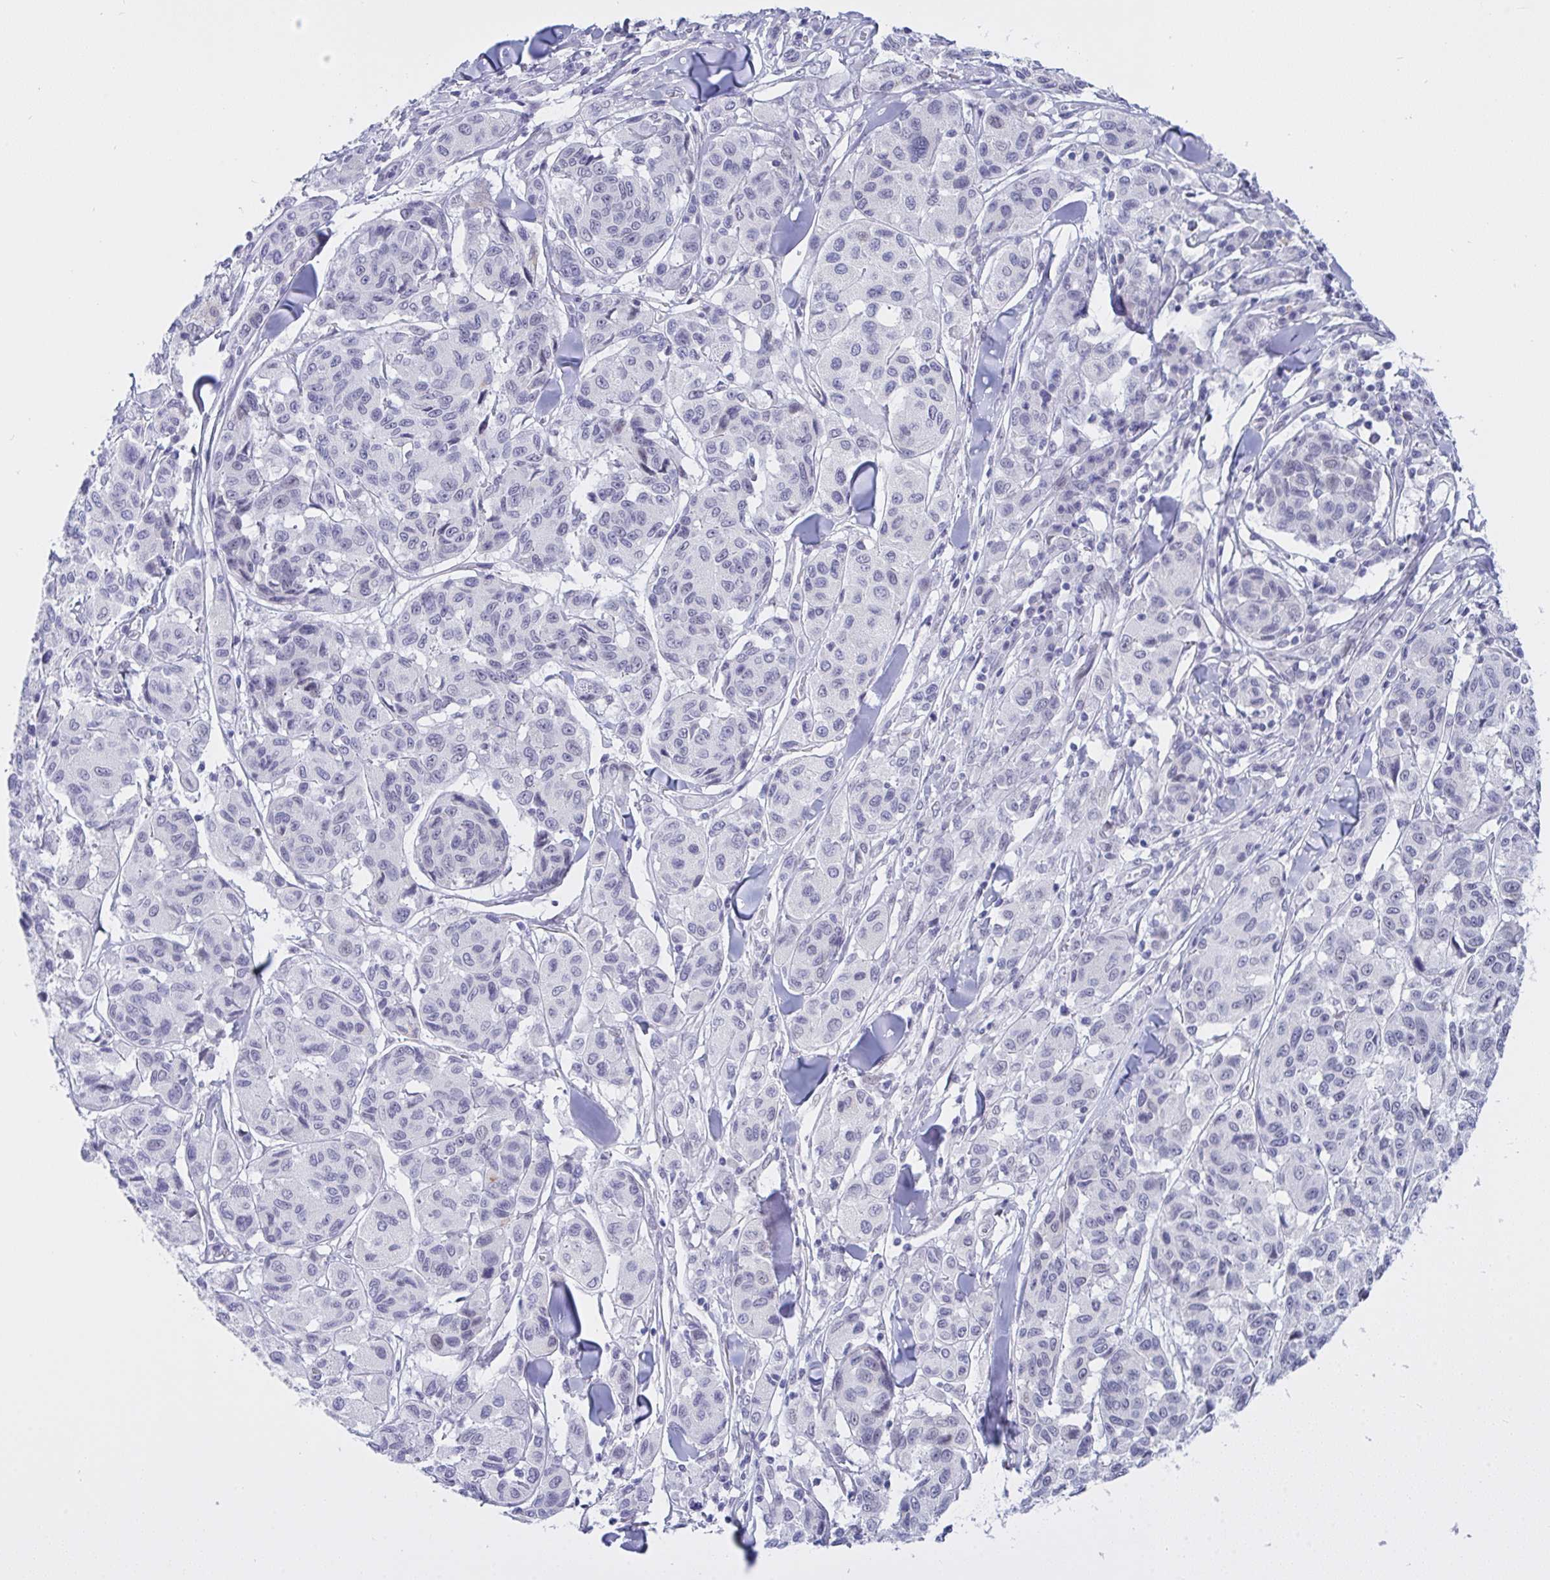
{"staining": {"intensity": "negative", "quantity": "none", "location": "none"}, "tissue": "melanoma", "cell_type": "Tumor cells", "image_type": "cancer", "snomed": [{"axis": "morphology", "description": "Malignant melanoma, NOS"}, {"axis": "topography", "description": "Skin"}], "caption": "A micrograph of human melanoma is negative for staining in tumor cells.", "gene": "FBXL22", "patient": {"sex": "female", "age": 66}}